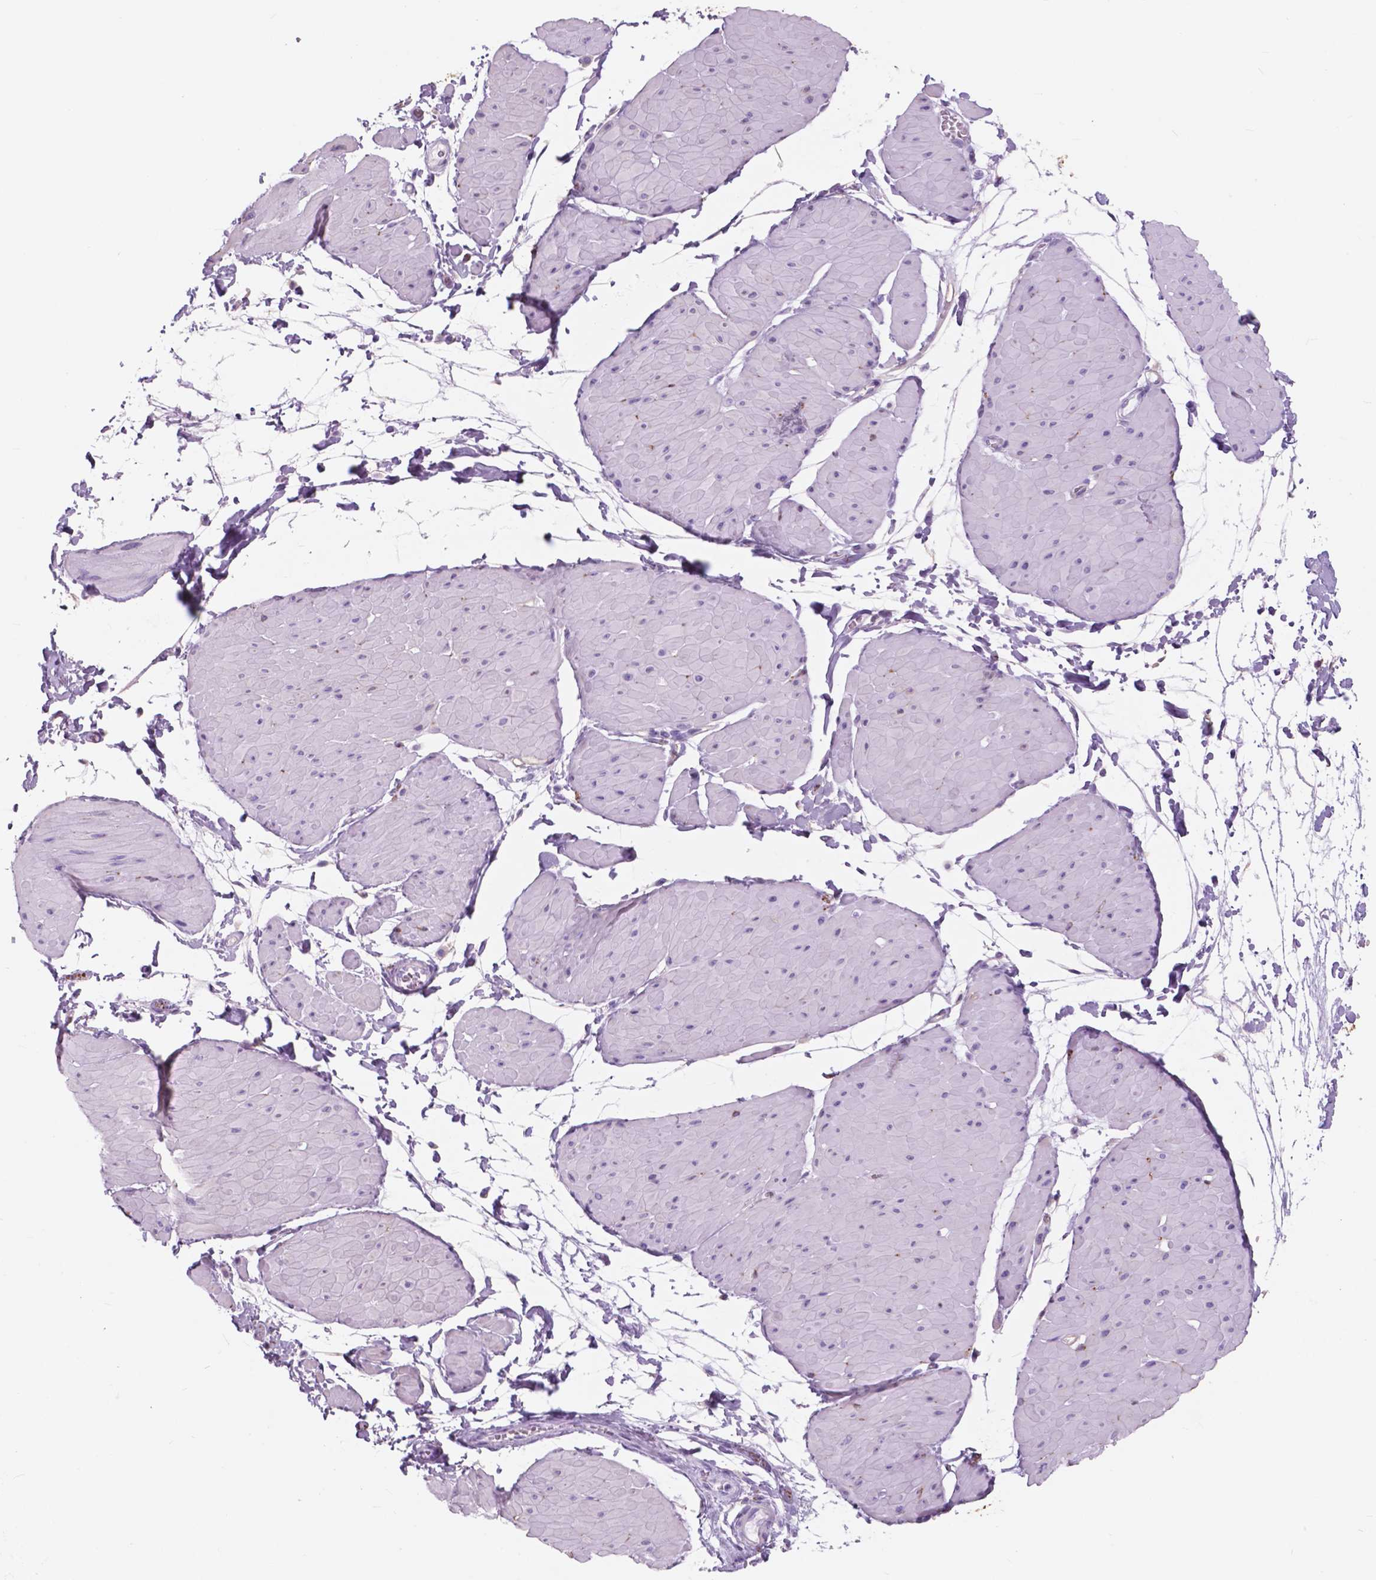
{"staining": {"intensity": "negative", "quantity": "none", "location": "none"}, "tissue": "adipose tissue", "cell_type": "Adipocytes", "image_type": "normal", "snomed": [{"axis": "morphology", "description": "Normal tissue, NOS"}, {"axis": "topography", "description": "Smooth muscle"}, {"axis": "topography", "description": "Peripheral nerve tissue"}], "caption": "Immunohistochemistry (IHC) micrograph of unremarkable human adipose tissue stained for a protein (brown), which shows no expression in adipocytes. (Immunohistochemistry, brightfield microscopy, high magnification).", "gene": "FXYD2", "patient": {"sex": "male", "age": 58}}